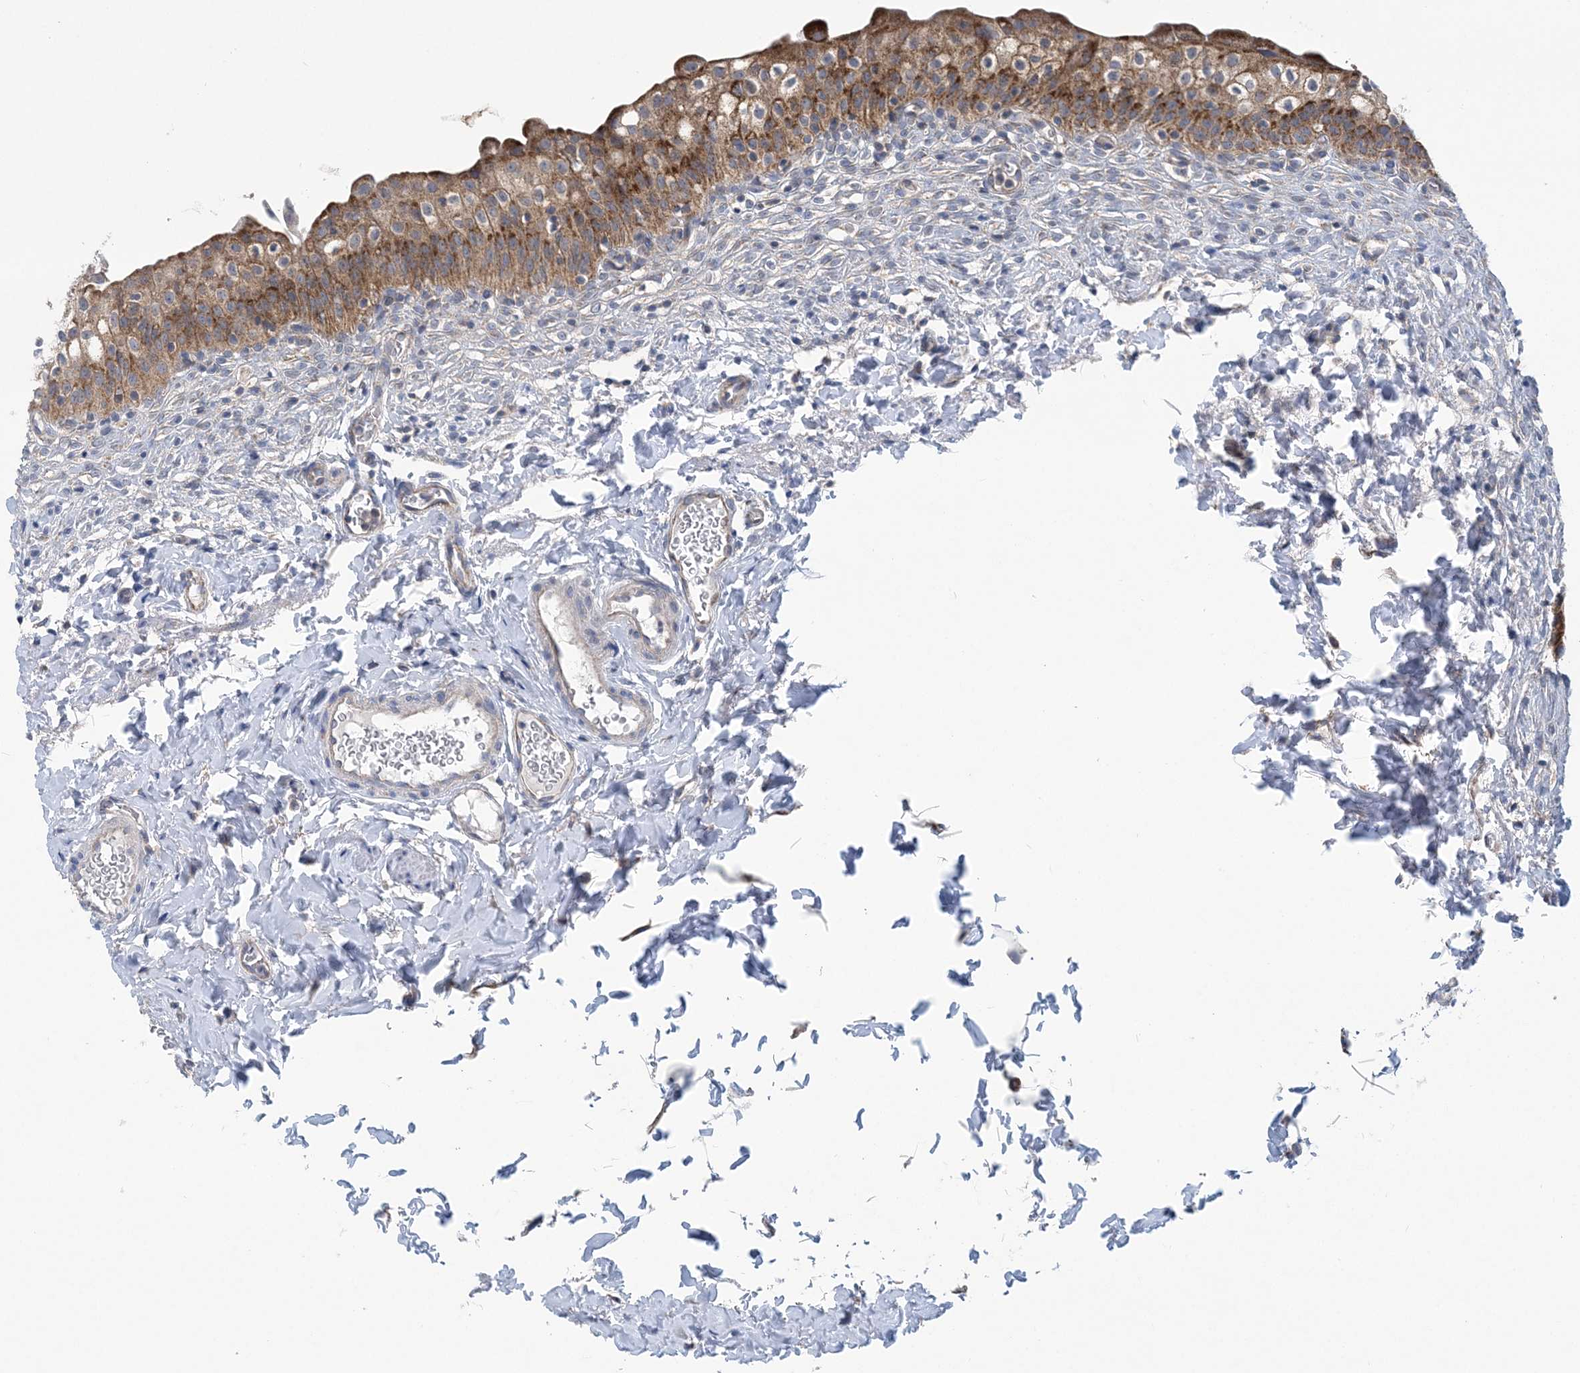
{"staining": {"intensity": "moderate", "quantity": ">75%", "location": "cytoplasmic/membranous"}, "tissue": "urinary bladder", "cell_type": "Urothelial cells", "image_type": "normal", "snomed": [{"axis": "morphology", "description": "Normal tissue, NOS"}, {"axis": "topography", "description": "Urinary bladder"}], "caption": "Human urinary bladder stained for a protein (brown) demonstrates moderate cytoplasmic/membranous positive positivity in approximately >75% of urothelial cells.", "gene": "COPE", "patient": {"sex": "male", "age": 55}}